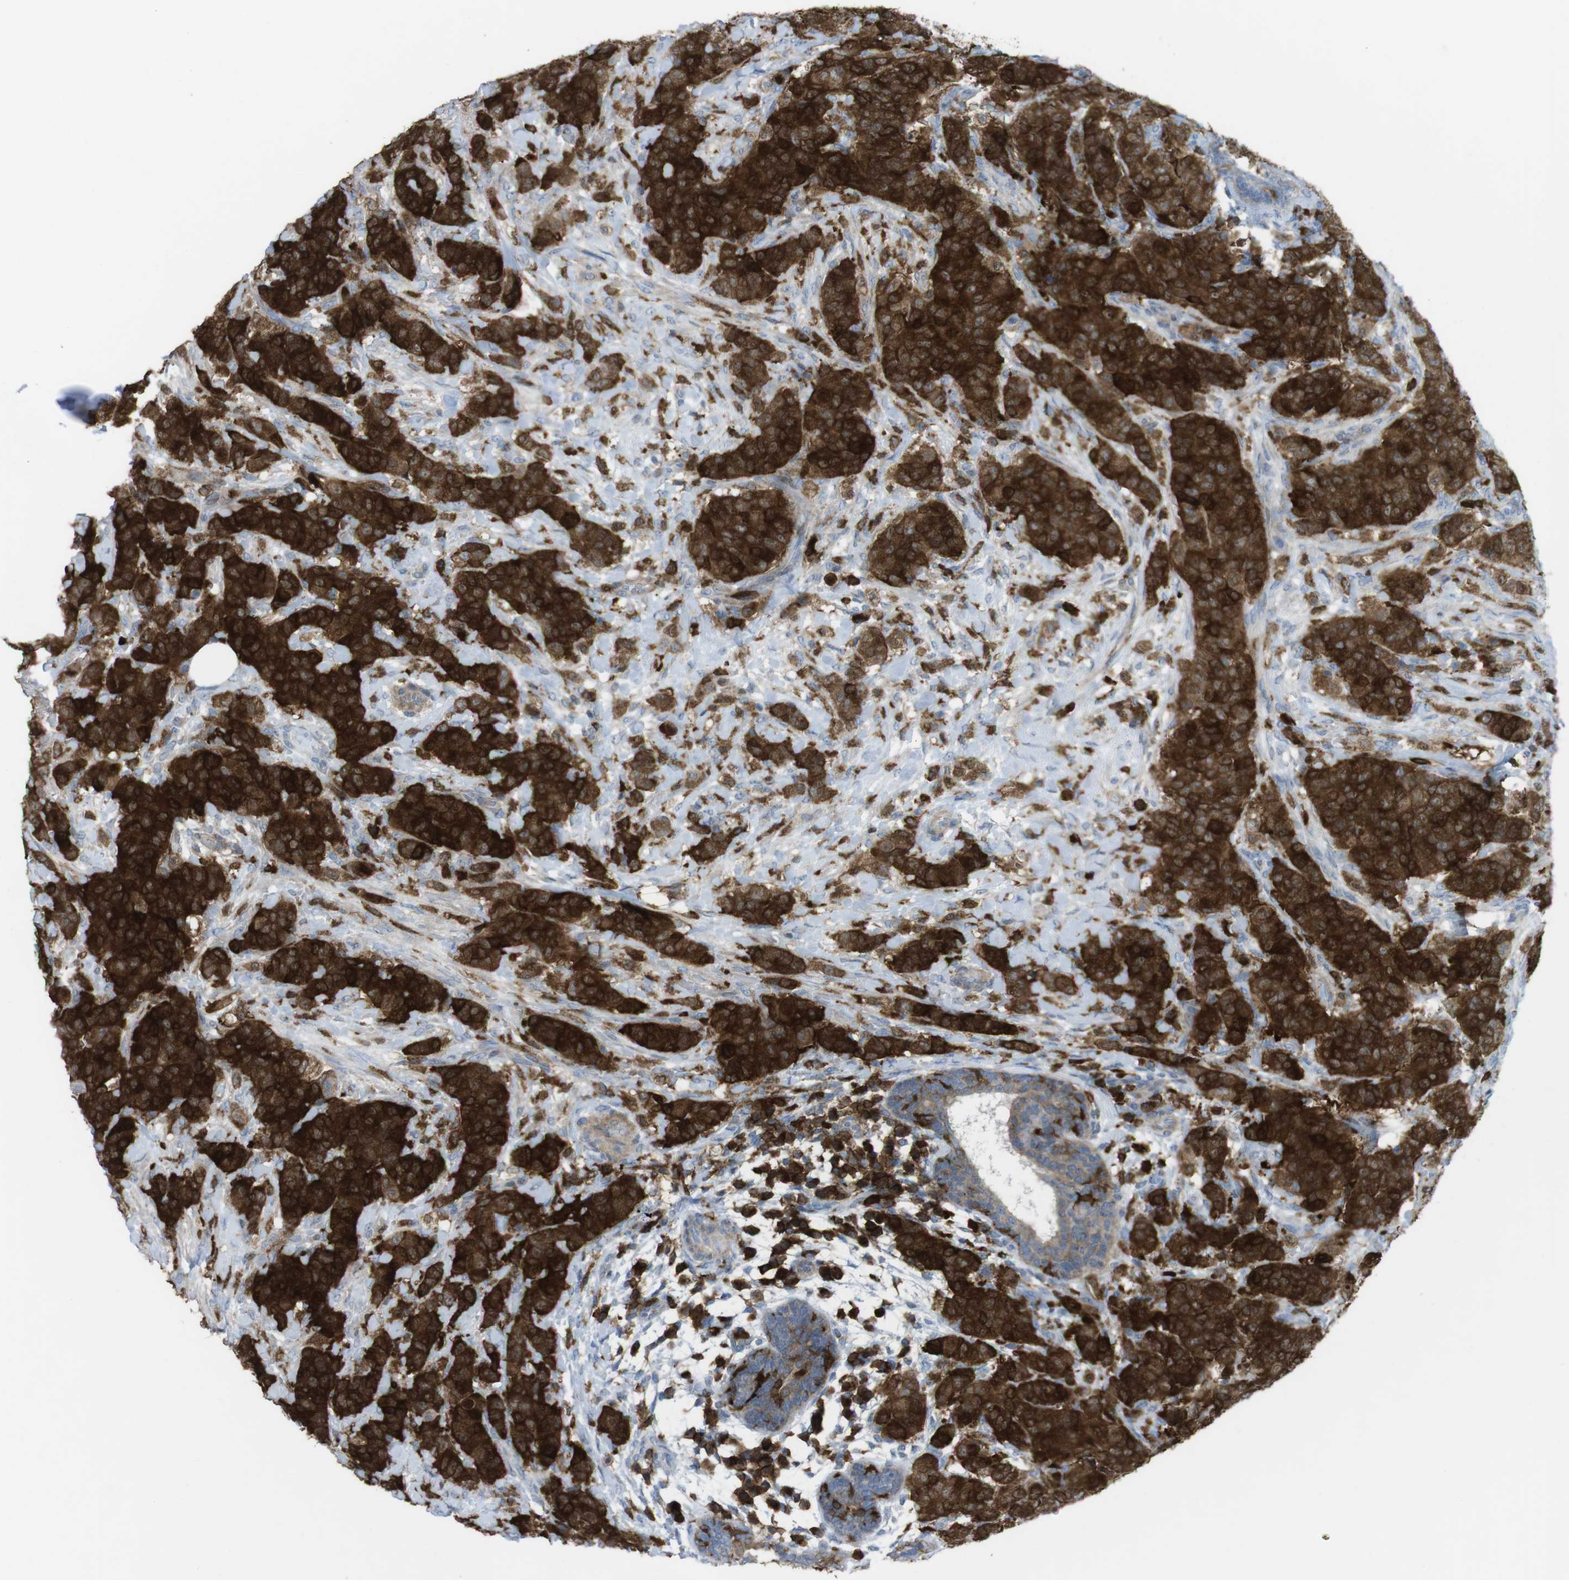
{"staining": {"intensity": "strong", "quantity": ">75%", "location": "cytoplasmic/membranous"}, "tissue": "breast cancer", "cell_type": "Tumor cells", "image_type": "cancer", "snomed": [{"axis": "morphology", "description": "Normal tissue, NOS"}, {"axis": "morphology", "description": "Duct carcinoma"}, {"axis": "topography", "description": "Breast"}], "caption": "Brown immunohistochemical staining in breast intraductal carcinoma shows strong cytoplasmic/membranous staining in approximately >75% of tumor cells. The staining was performed using DAB to visualize the protein expression in brown, while the nuclei were stained in blue with hematoxylin (Magnification: 20x).", "gene": "PRKCD", "patient": {"sex": "female", "age": 40}}